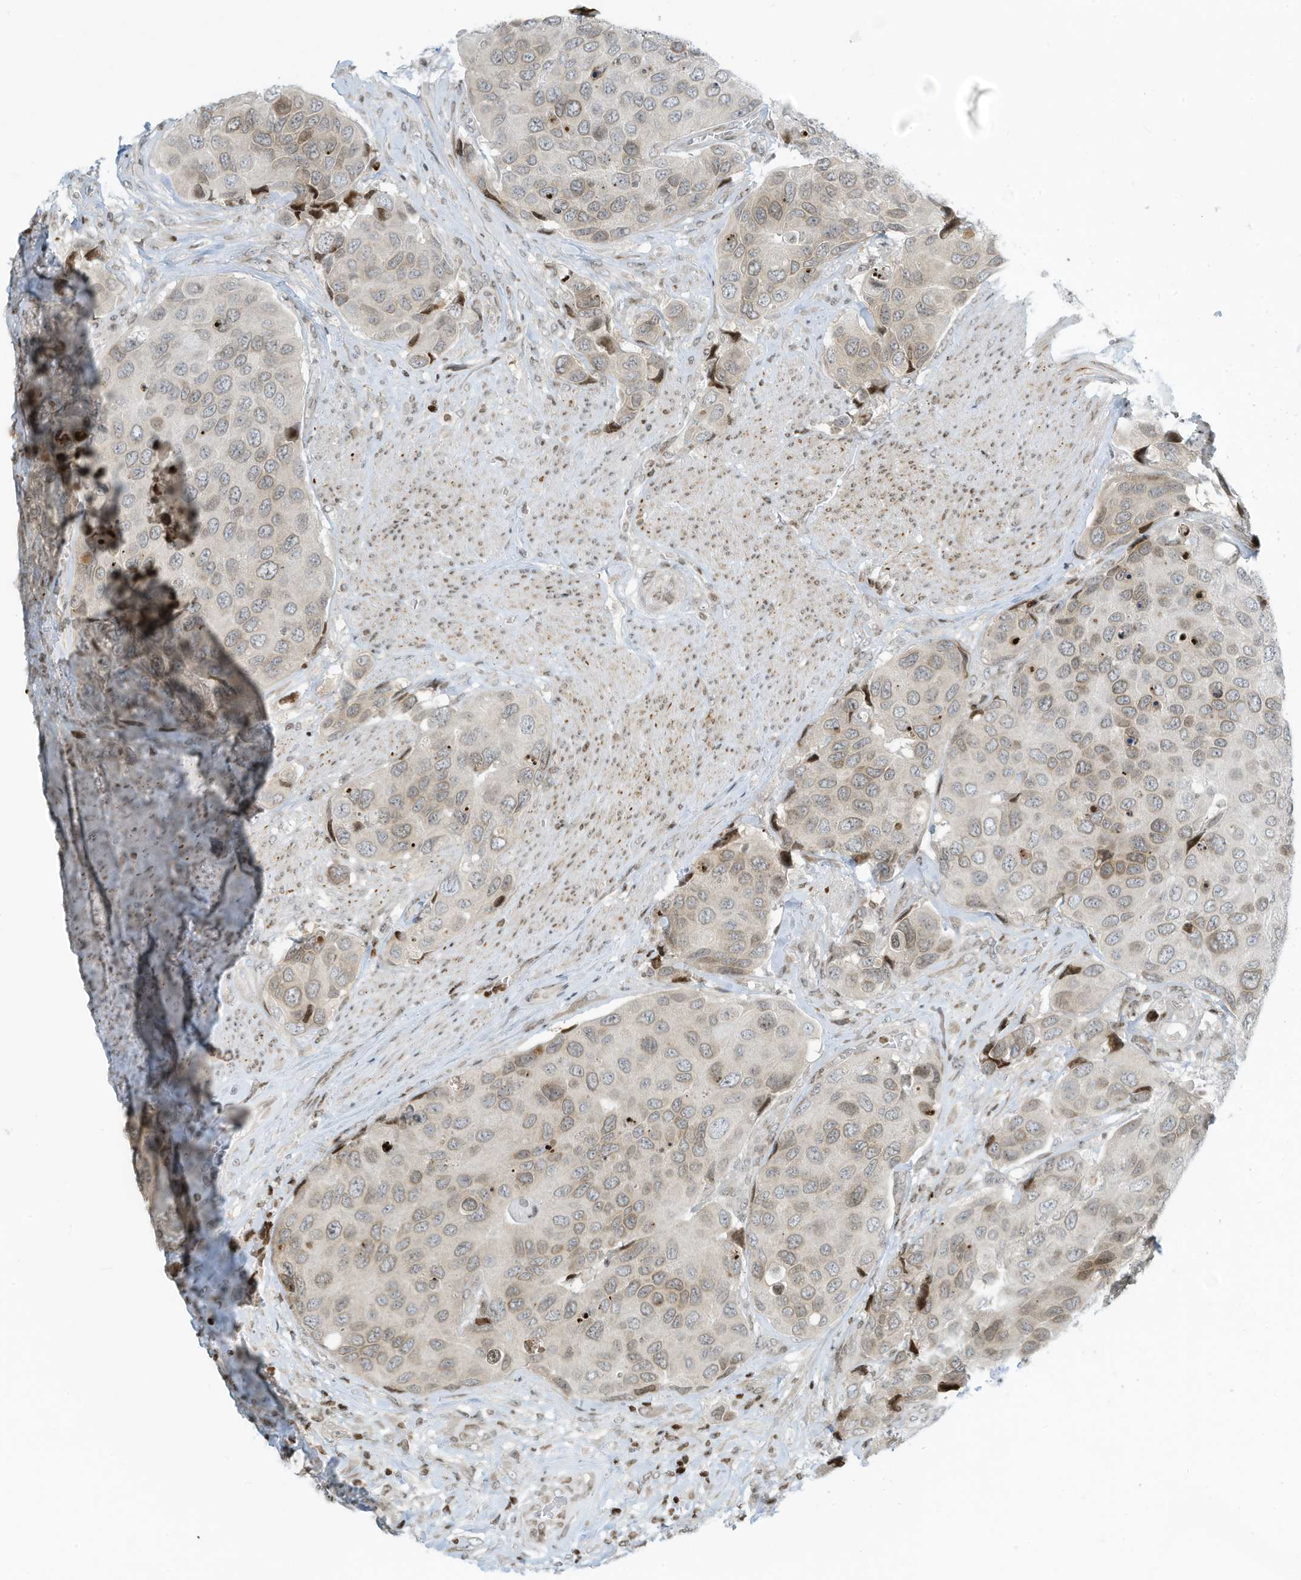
{"staining": {"intensity": "weak", "quantity": "<25%", "location": "cytoplasmic/membranous,nuclear"}, "tissue": "urothelial cancer", "cell_type": "Tumor cells", "image_type": "cancer", "snomed": [{"axis": "morphology", "description": "Urothelial carcinoma, High grade"}, {"axis": "topography", "description": "Urinary bladder"}], "caption": "Micrograph shows no protein staining in tumor cells of urothelial cancer tissue. Nuclei are stained in blue.", "gene": "ADI1", "patient": {"sex": "male", "age": 74}}